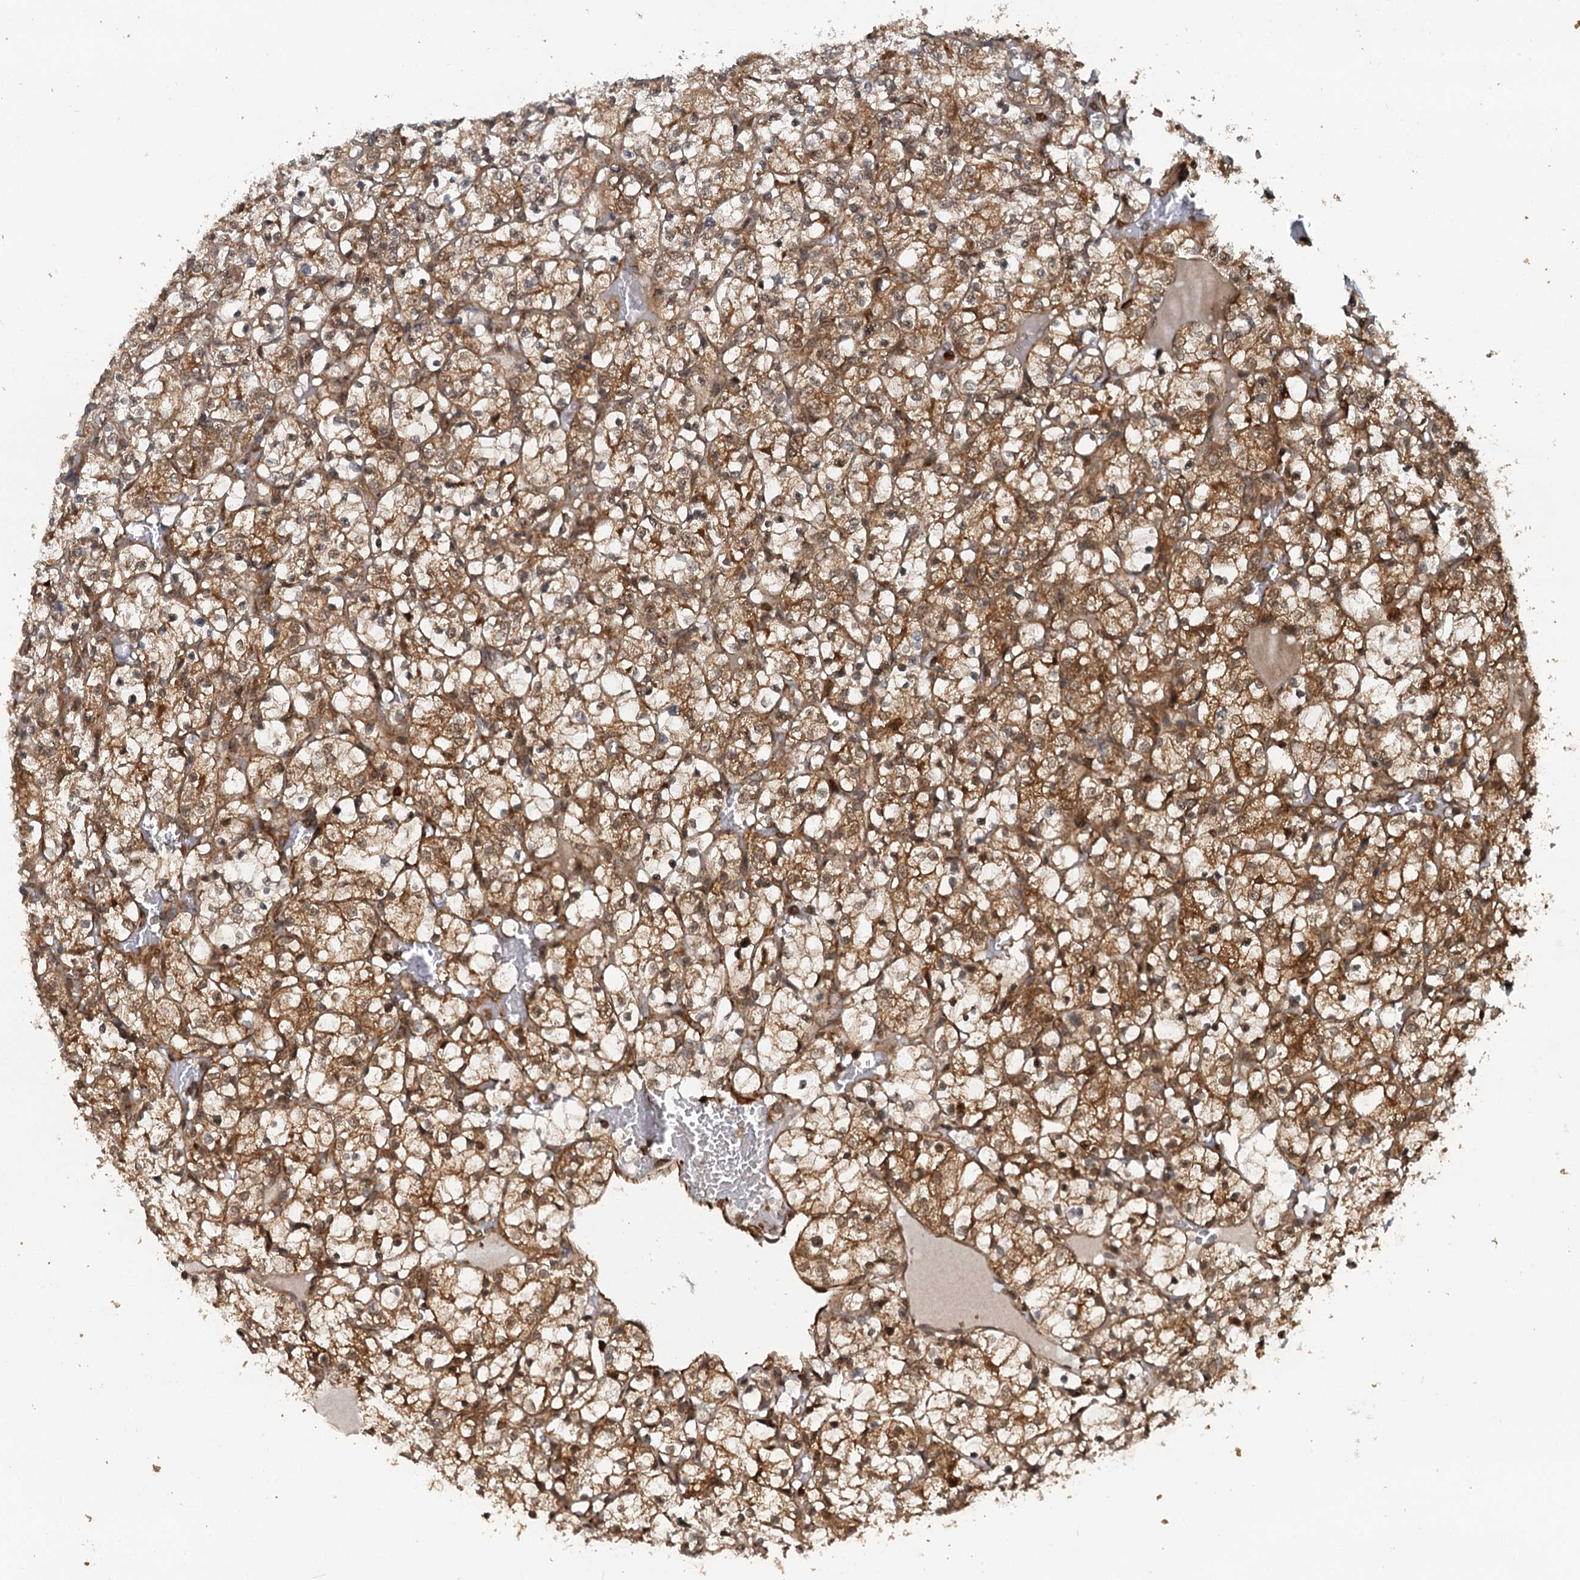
{"staining": {"intensity": "moderate", "quantity": ">75%", "location": "cytoplasmic/membranous,nuclear"}, "tissue": "renal cancer", "cell_type": "Tumor cells", "image_type": "cancer", "snomed": [{"axis": "morphology", "description": "Adenocarcinoma, NOS"}, {"axis": "topography", "description": "Kidney"}], "caption": "Immunohistochemistry of renal cancer shows medium levels of moderate cytoplasmic/membranous and nuclear expression in about >75% of tumor cells.", "gene": "STUB1", "patient": {"sex": "female", "age": 69}}